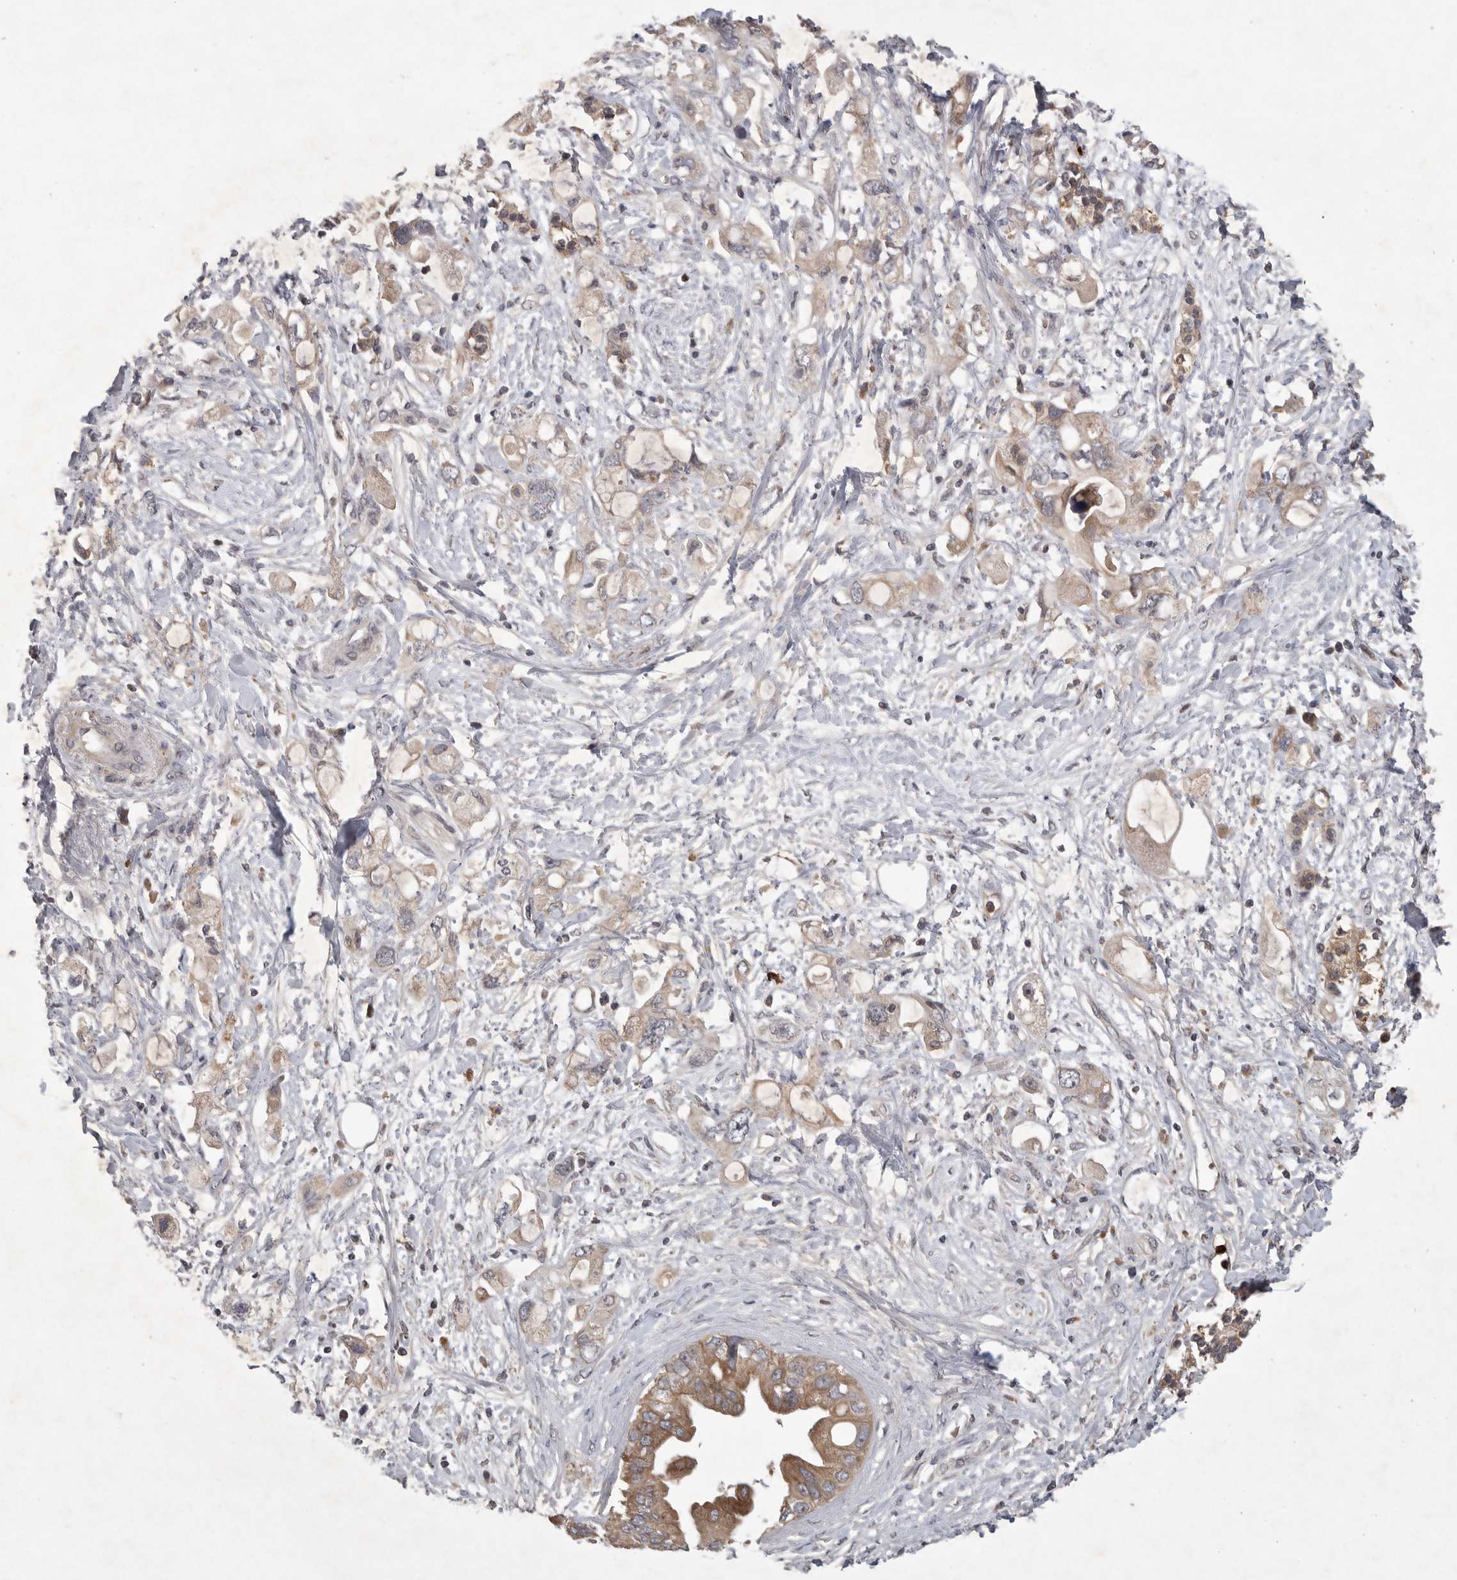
{"staining": {"intensity": "weak", "quantity": ">75%", "location": "cytoplasmic/membranous"}, "tissue": "pancreatic cancer", "cell_type": "Tumor cells", "image_type": "cancer", "snomed": [{"axis": "morphology", "description": "Adenocarcinoma, NOS"}, {"axis": "topography", "description": "Pancreas"}], "caption": "Immunohistochemistry (IHC) of human pancreatic cancer shows low levels of weak cytoplasmic/membranous staining in about >75% of tumor cells.", "gene": "UBE3D", "patient": {"sex": "female", "age": 56}}